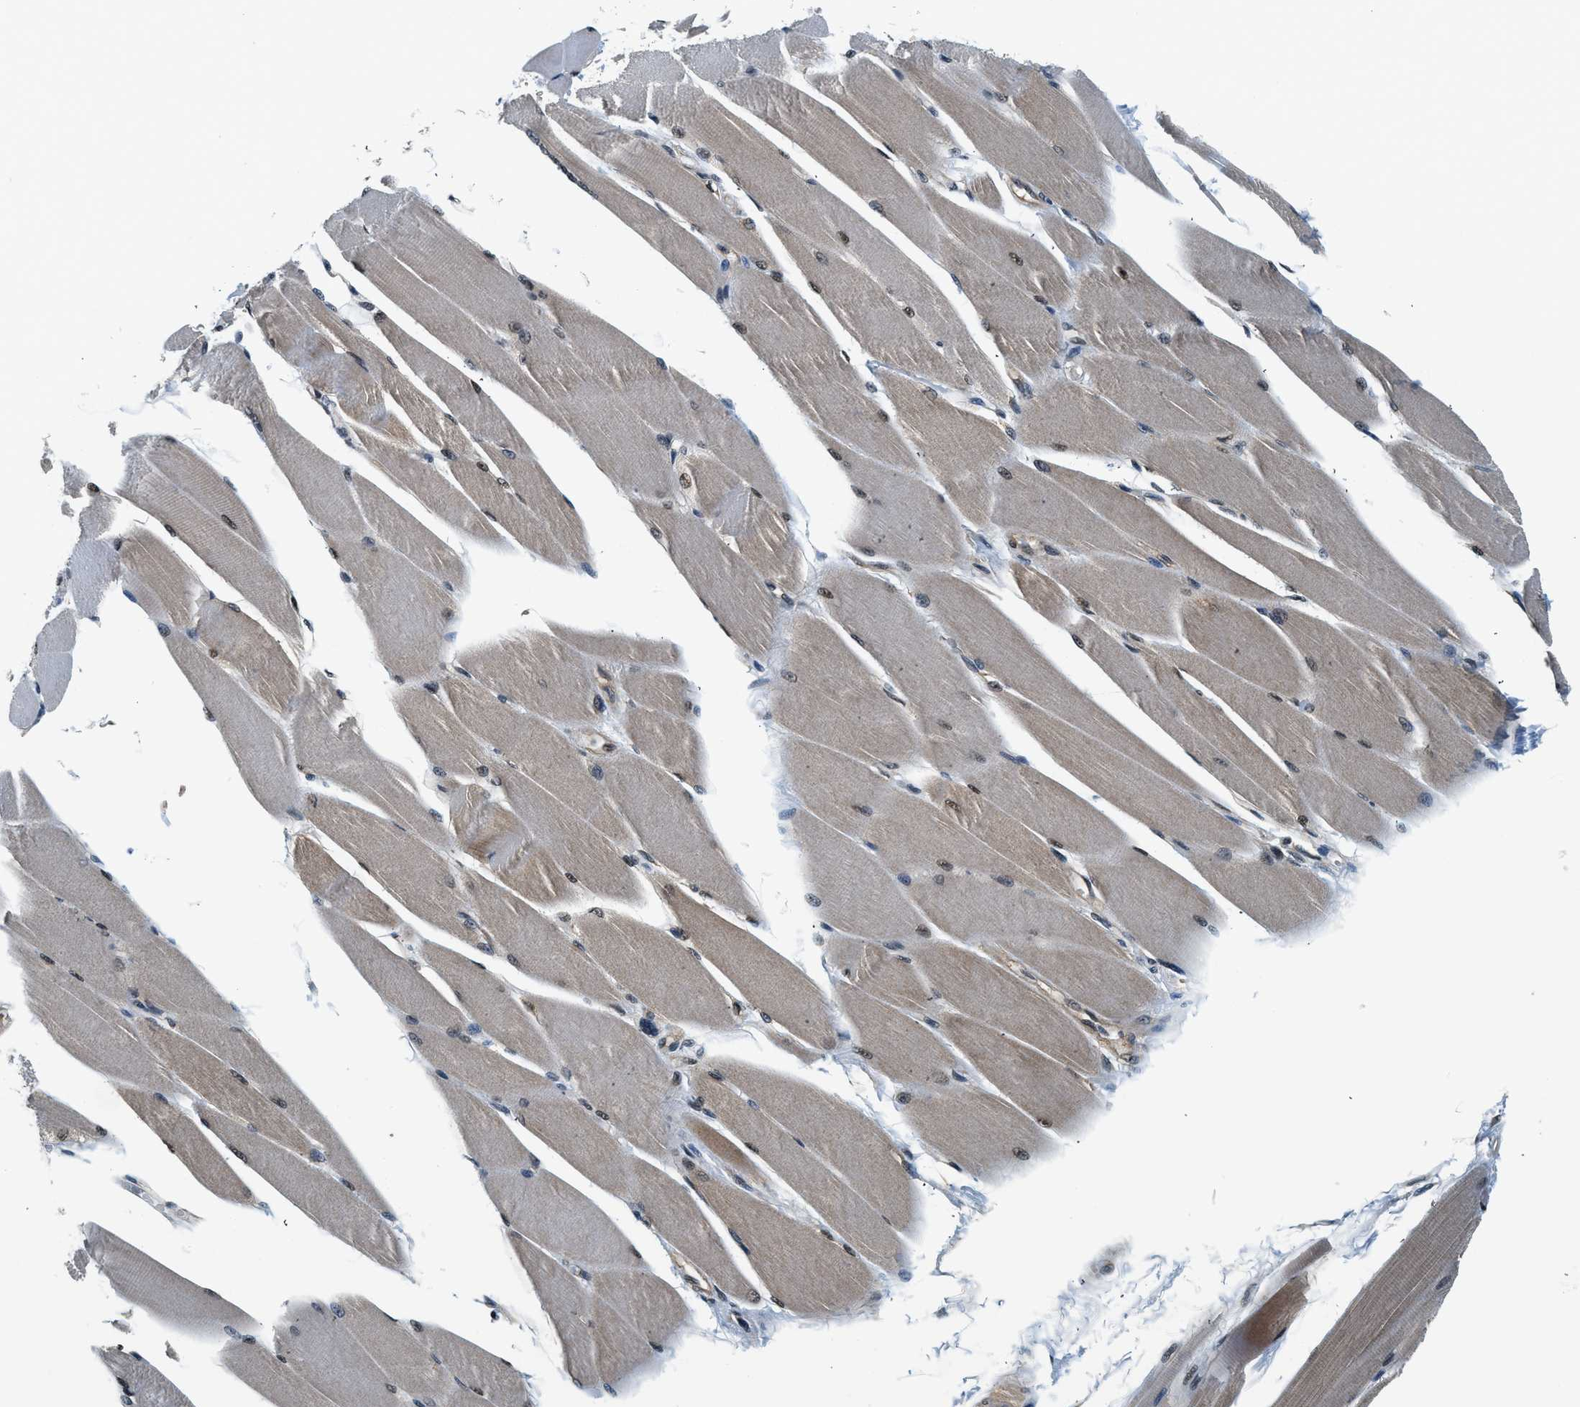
{"staining": {"intensity": "weak", "quantity": "25%-75%", "location": "cytoplasmic/membranous,nuclear"}, "tissue": "skeletal muscle", "cell_type": "Myocytes", "image_type": "normal", "snomed": [{"axis": "morphology", "description": "Normal tissue, NOS"}, {"axis": "topography", "description": "Skeletal muscle"}, {"axis": "topography", "description": "Peripheral nerve tissue"}], "caption": "Myocytes exhibit low levels of weak cytoplasmic/membranous,nuclear staining in approximately 25%-75% of cells in unremarkable skeletal muscle. The protein is shown in brown color, while the nuclei are stained blue.", "gene": "PSMD3", "patient": {"sex": "female", "age": 84}}